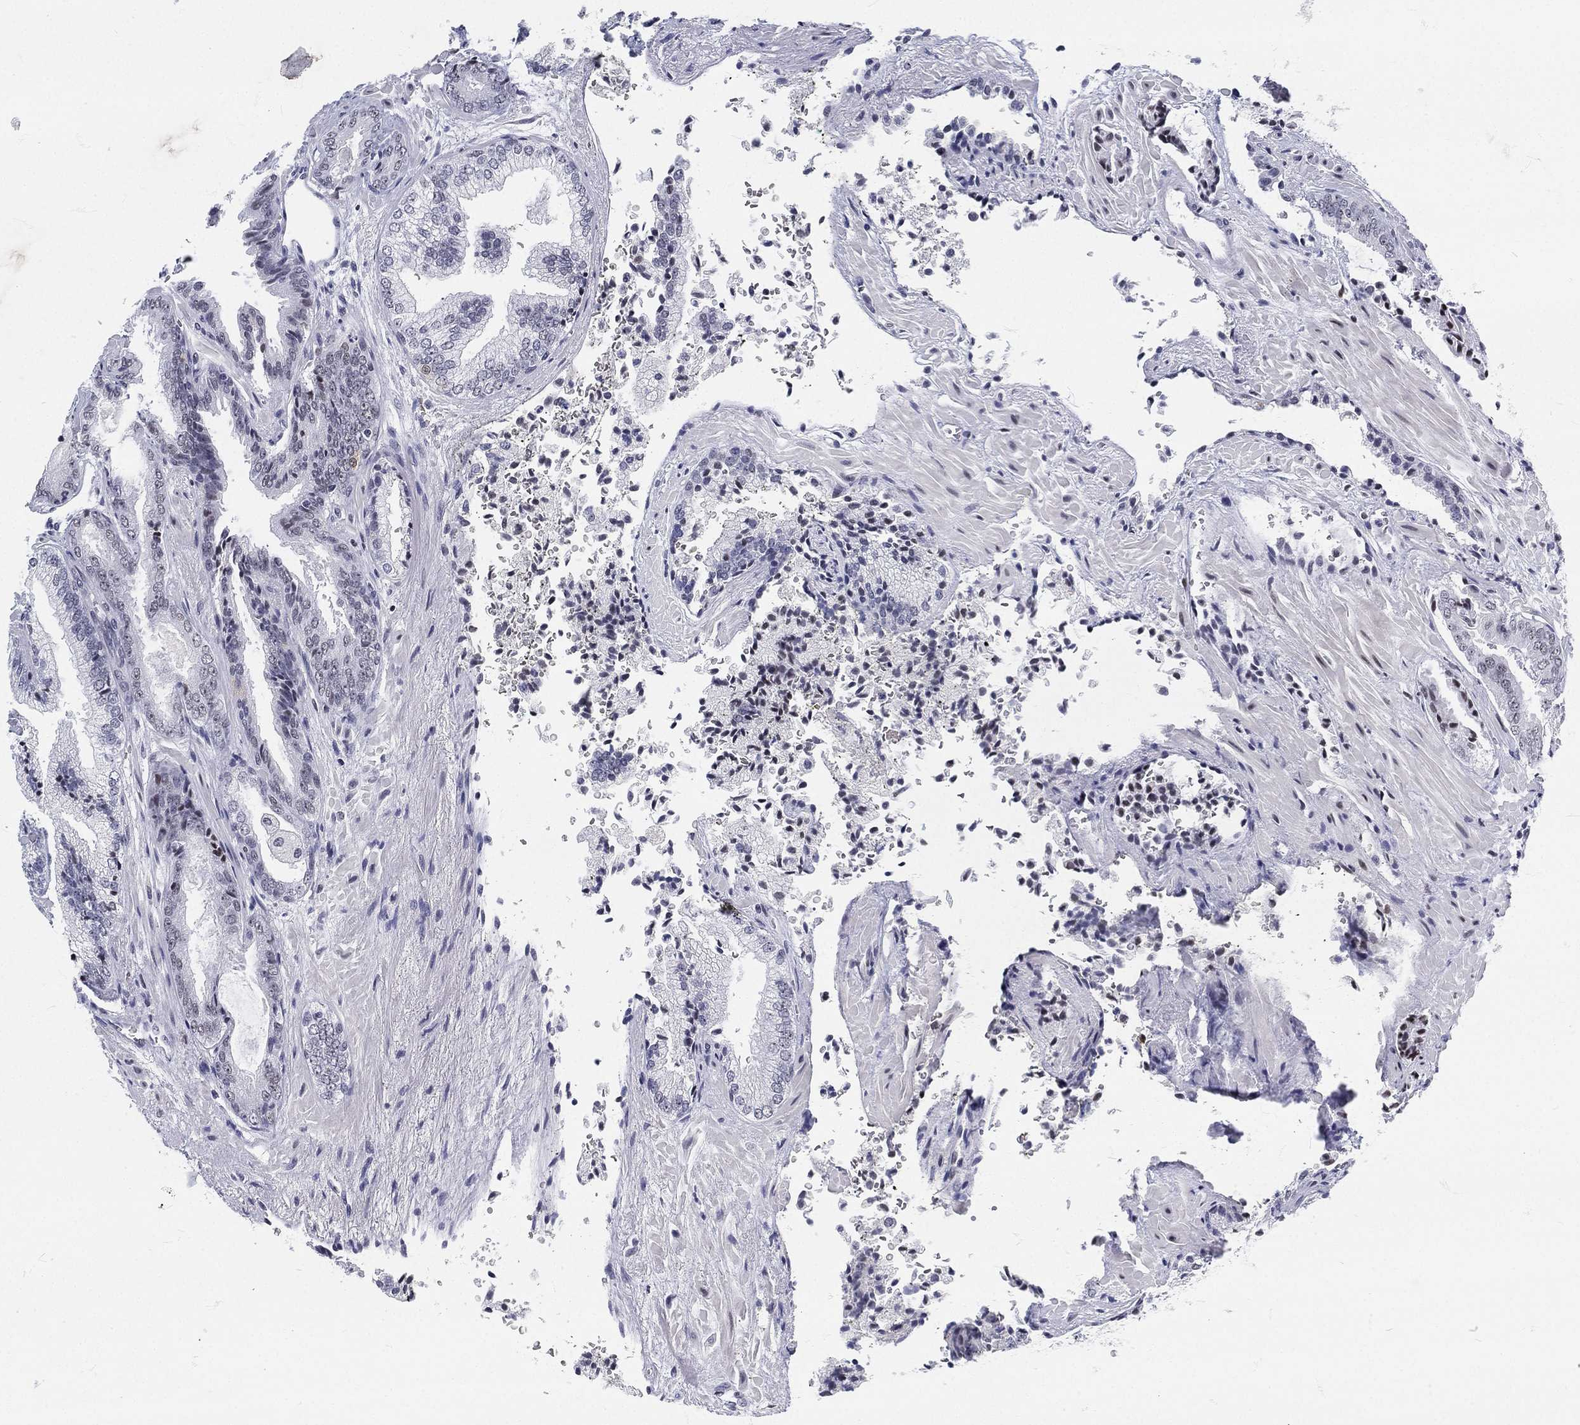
{"staining": {"intensity": "negative", "quantity": "none", "location": "none"}, "tissue": "prostate cancer", "cell_type": "Tumor cells", "image_type": "cancer", "snomed": [{"axis": "morphology", "description": "Adenocarcinoma, Low grade"}, {"axis": "topography", "description": "Prostate"}], "caption": "This is an immunohistochemistry micrograph of low-grade adenocarcinoma (prostate). There is no positivity in tumor cells.", "gene": "MAPK8IP1", "patient": {"sex": "male", "age": 68}}